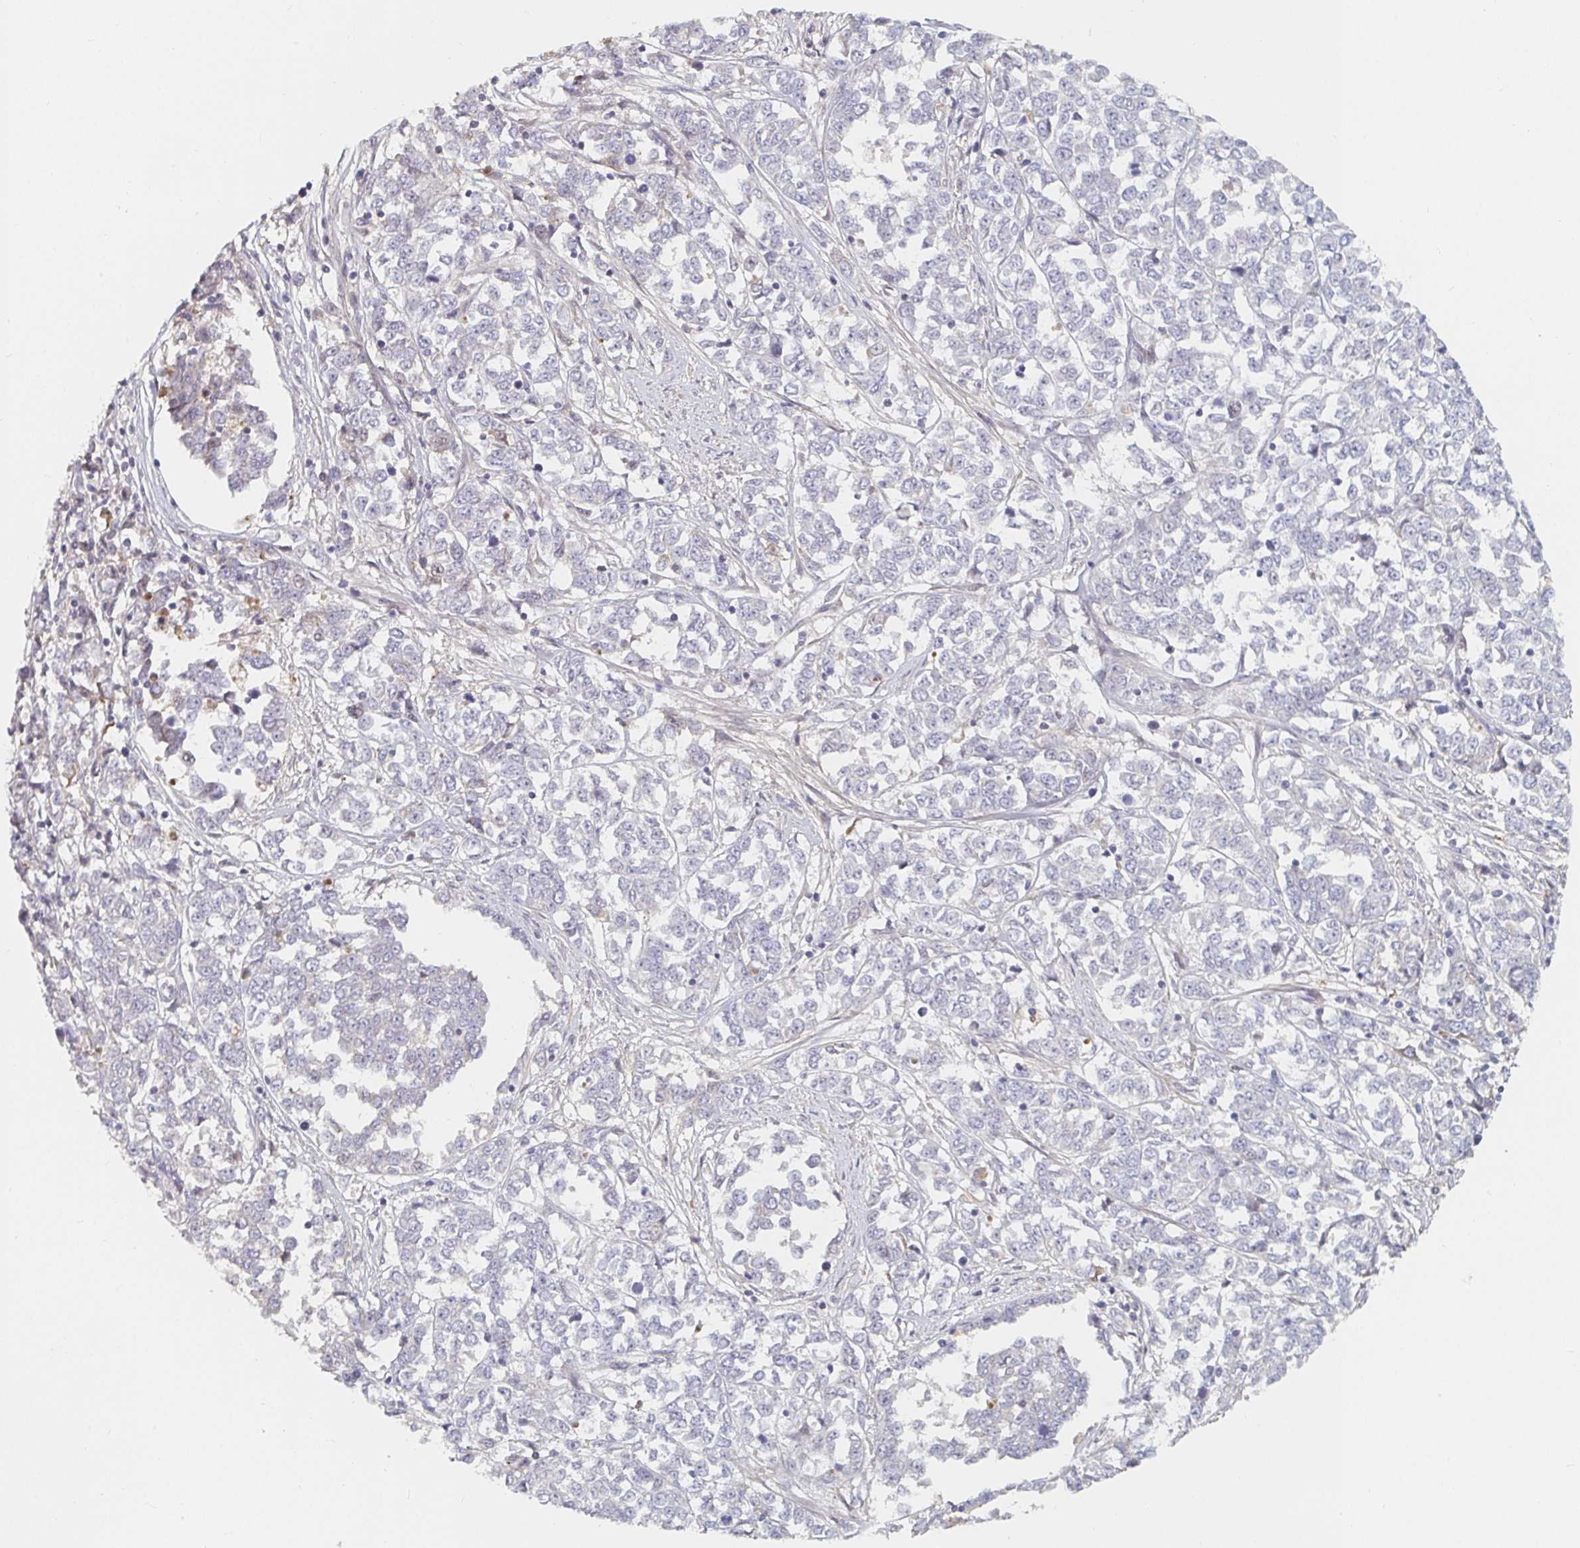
{"staining": {"intensity": "negative", "quantity": "none", "location": "none"}, "tissue": "melanoma", "cell_type": "Tumor cells", "image_type": "cancer", "snomed": [{"axis": "morphology", "description": "Malignant melanoma, NOS"}, {"axis": "topography", "description": "Skin"}], "caption": "Immunohistochemistry (IHC) image of neoplastic tissue: human melanoma stained with DAB reveals no significant protein positivity in tumor cells.", "gene": "NME9", "patient": {"sex": "female", "age": 72}}